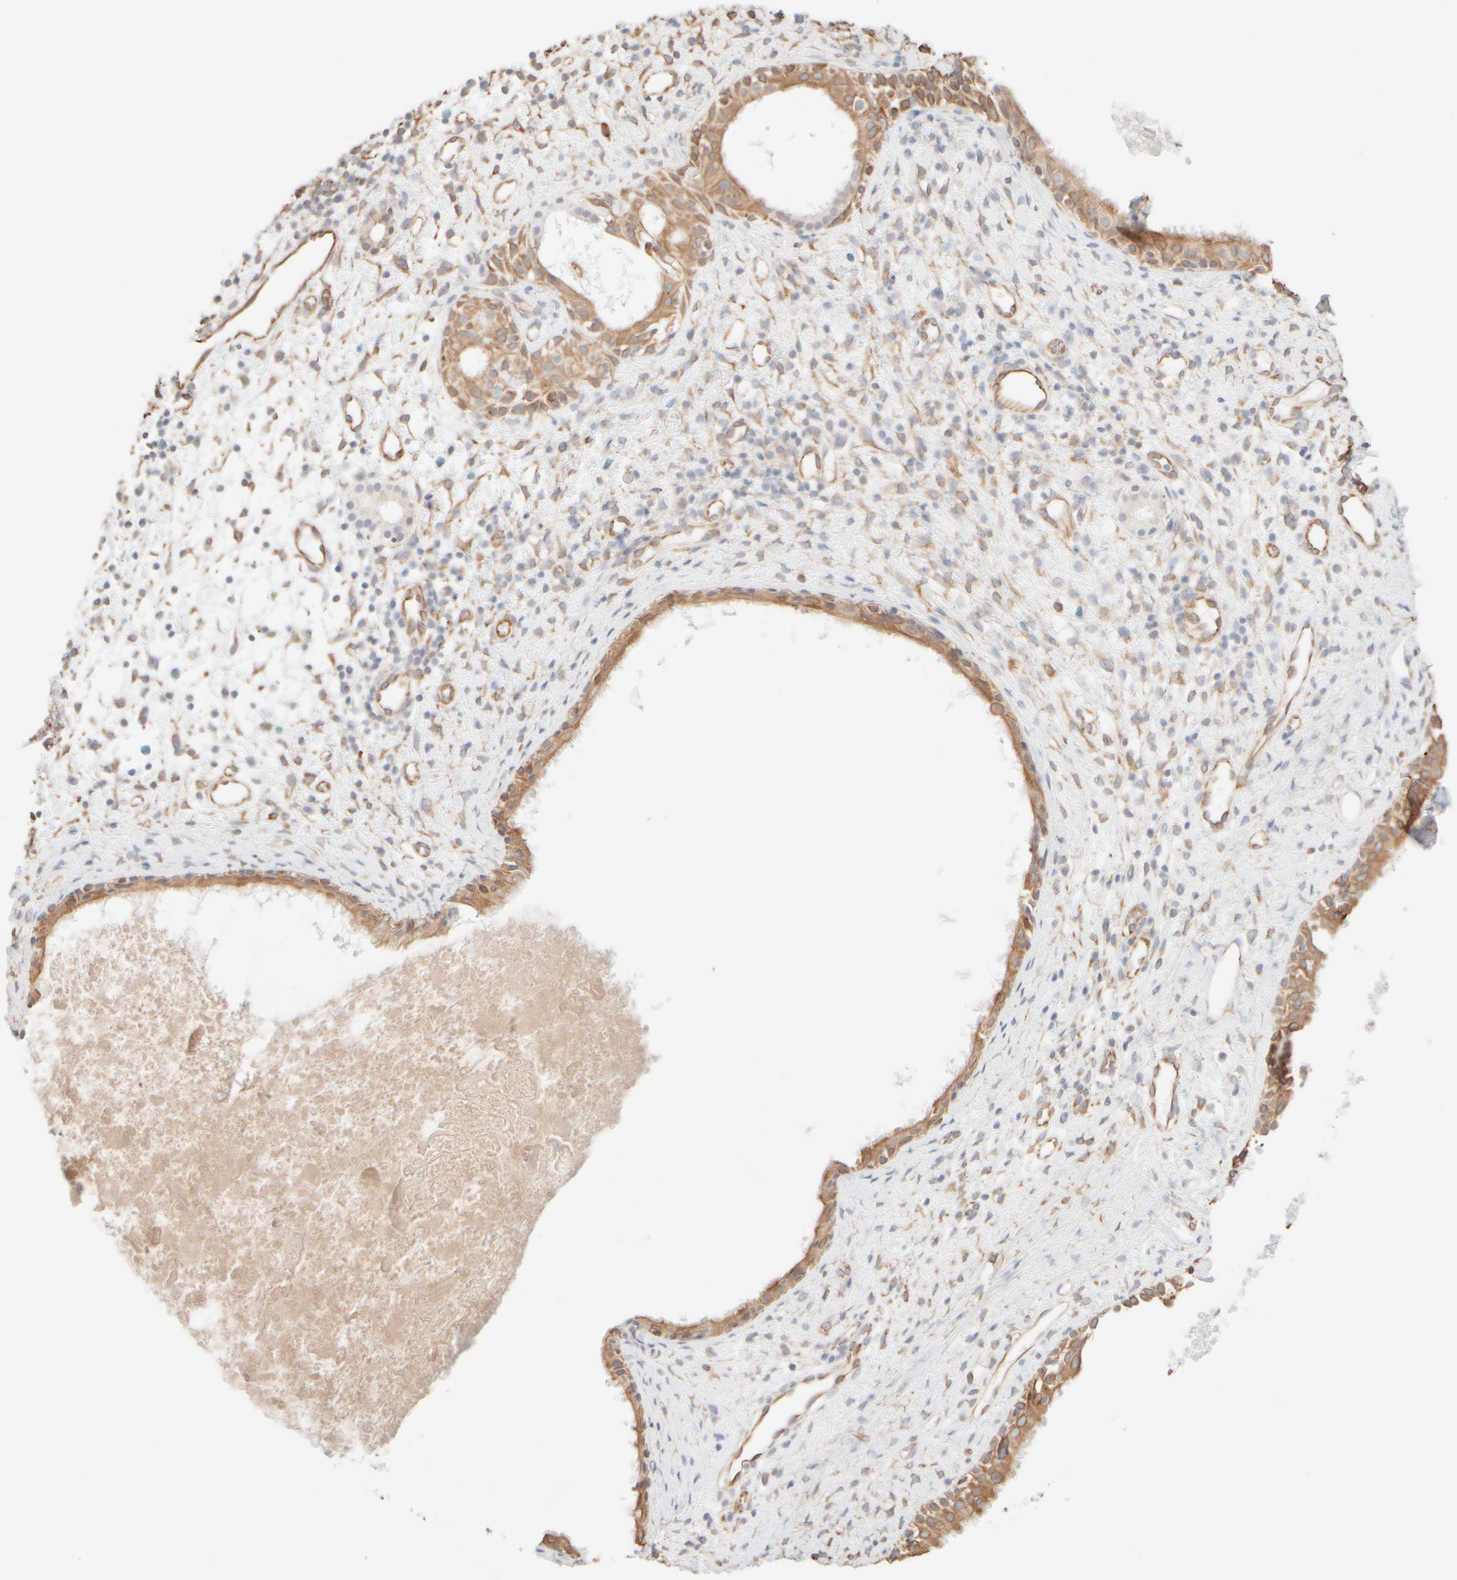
{"staining": {"intensity": "moderate", "quantity": ">75%", "location": "cytoplasmic/membranous"}, "tissue": "nasopharynx", "cell_type": "Respiratory epithelial cells", "image_type": "normal", "snomed": [{"axis": "morphology", "description": "Normal tissue, NOS"}, {"axis": "topography", "description": "Nasopharynx"}], "caption": "Nasopharynx stained with immunohistochemistry shows moderate cytoplasmic/membranous staining in about >75% of respiratory epithelial cells.", "gene": "KRT15", "patient": {"sex": "male", "age": 22}}